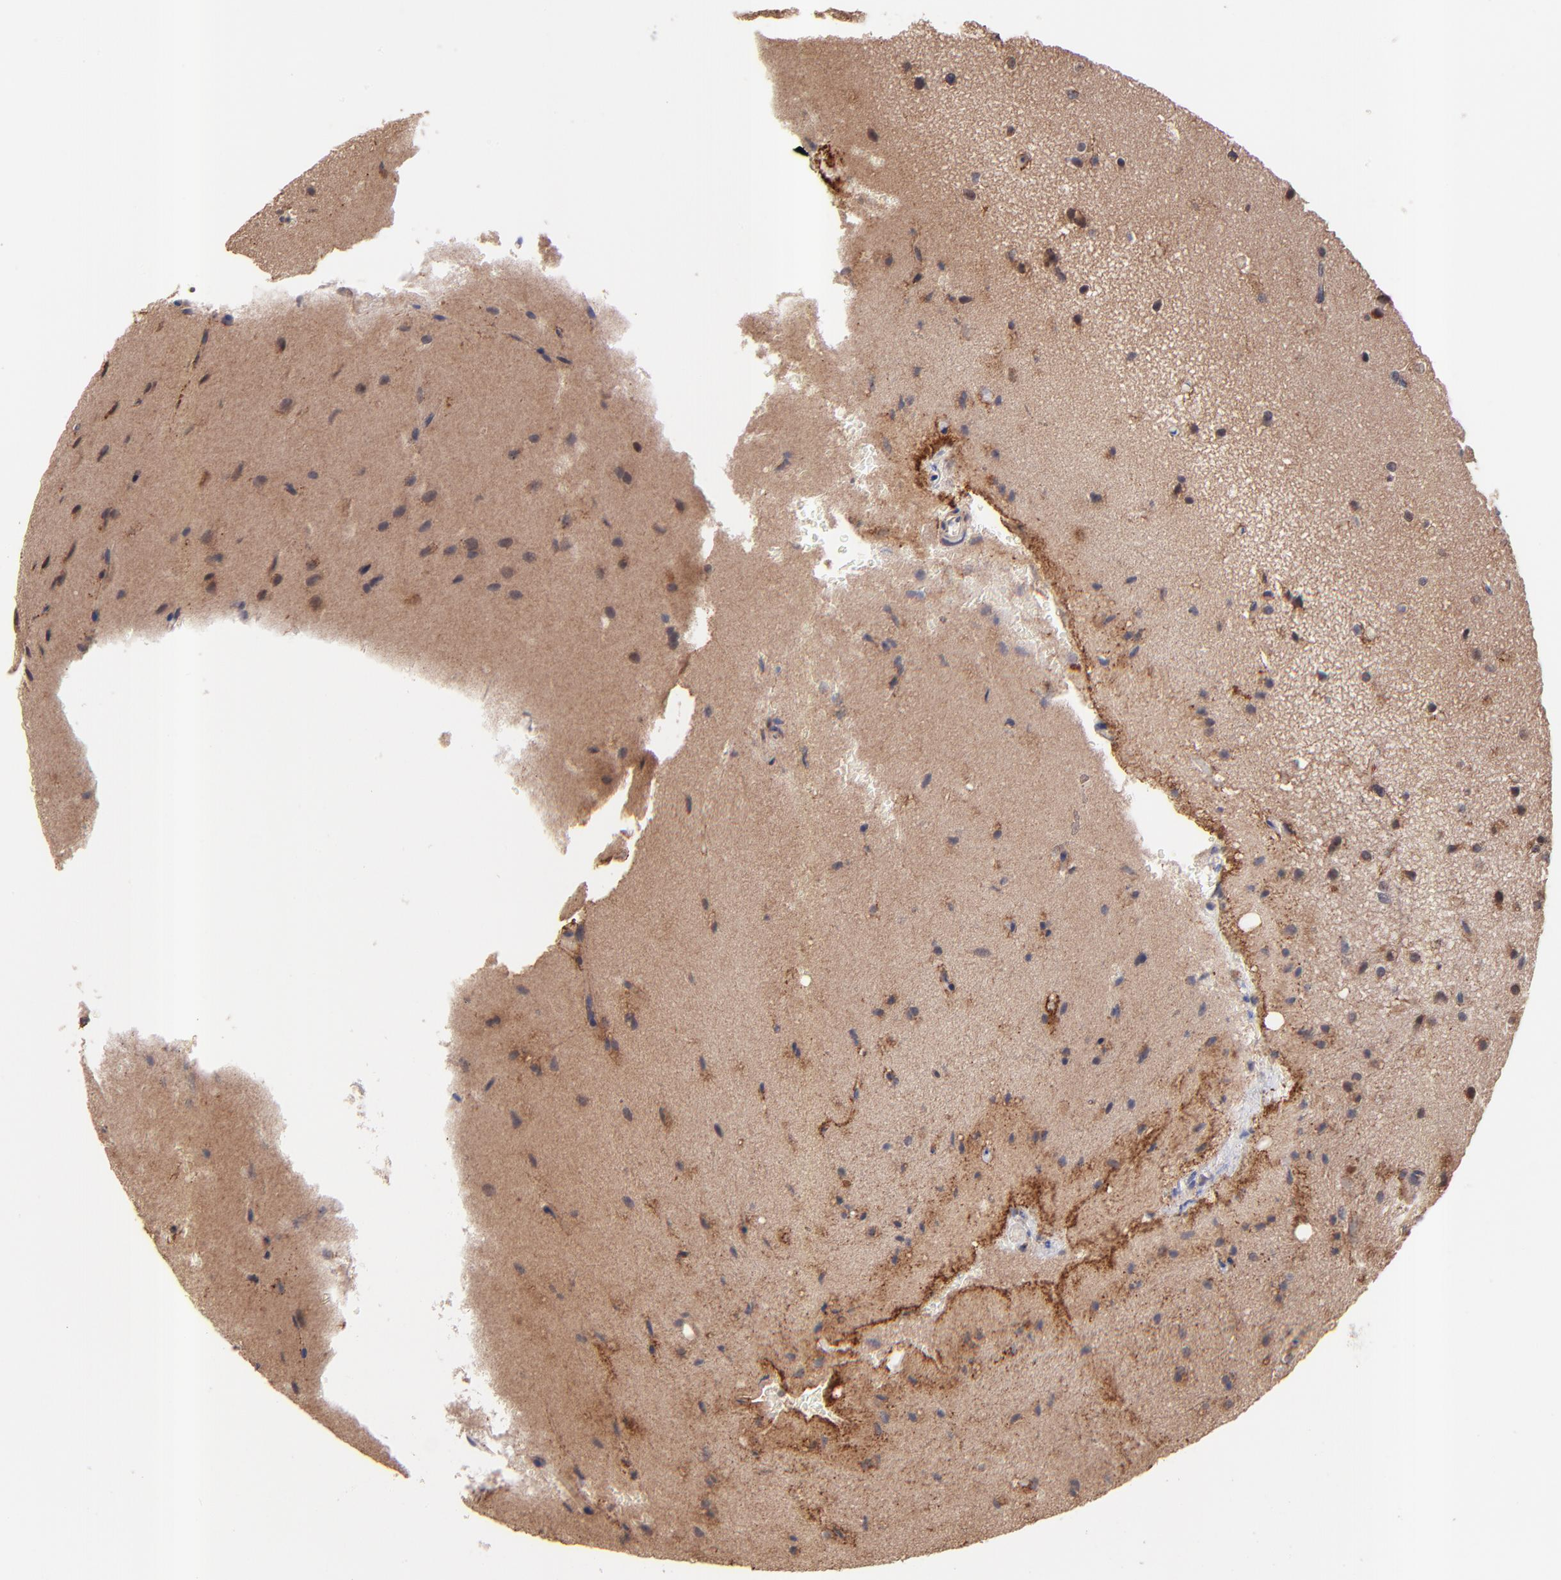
{"staining": {"intensity": "strong", "quantity": "25%-75%", "location": "cytoplasmic/membranous,nuclear"}, "tissue": "glioma", "cell_type": "Tumor cells", "image_type": "cancer", "snomed": [{"axis": "morphology", "description": "Glioma, malignant, Low grade"}, {"axis": "topography", "description": "Cerebral cortex"}], "caption": "Immunohistochemistry (IHC) (DAB) staining of human low-grade glioma (malignant) shows strong cytoplasmic/membranous and nuclear protein positivity in about 25%-75% of tumor cells.", "gene": "BAIAP2L2", "patient": {"sex": "female", "age": 47}}